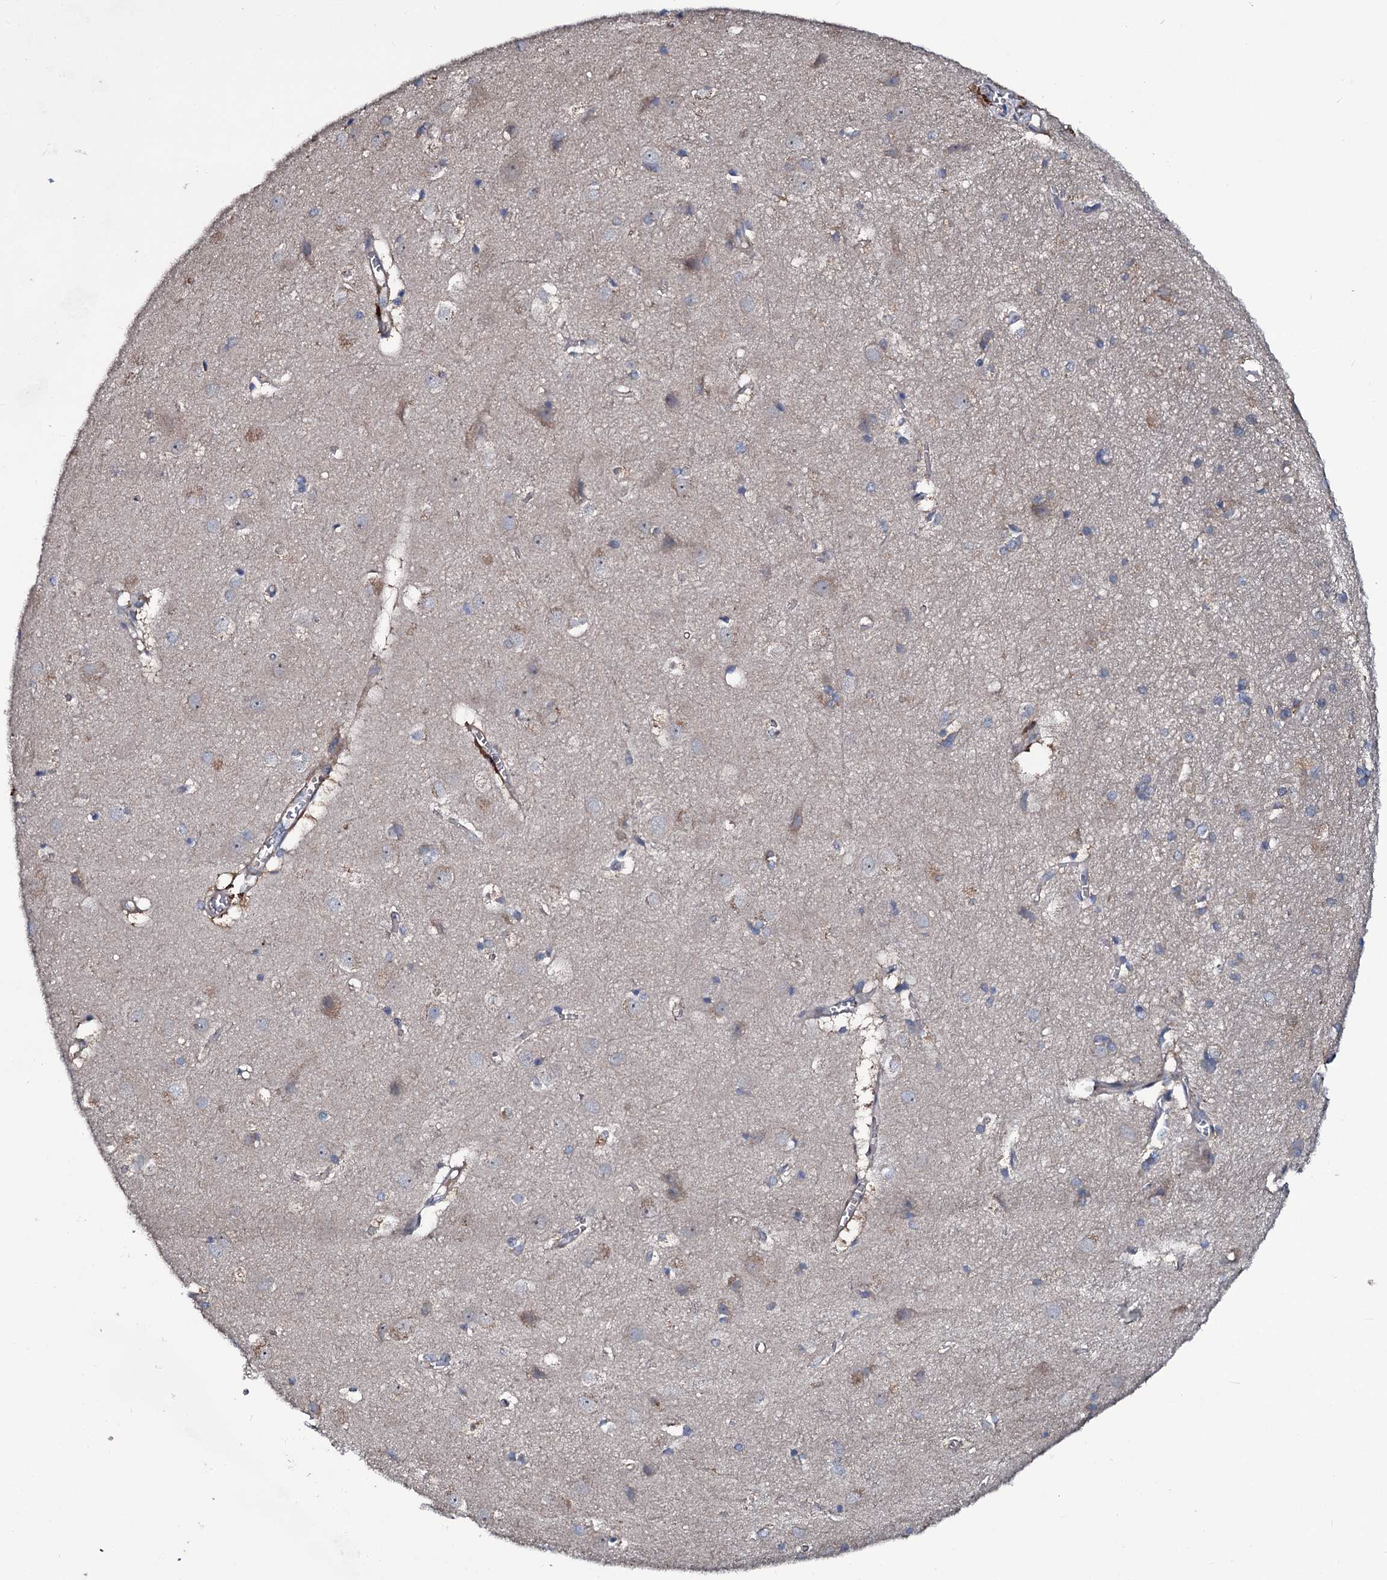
{"staining": {"intensity": "moderate", "quantity": "25%-75%", "location": "cytoplasmic/membranous"}, "tissue": "cerebral cortex", "cell_type": "Endothelial cells", "image_type": "normal", "snomed": [{"axis": "morphology", "description": "Normal tissue, NOS"}, {"axis": "topography", "description": "Cerebral cortex"}], "caption": "About 25%-75% of endothelial cells in unremarkable cerebral cortex demonstrate moderate cytoplasmic/membranous protein expression as visualized by brown immunohistochemical staining.", "gene": "USPL1", "patient": {"sex": "male", "age": 54}}